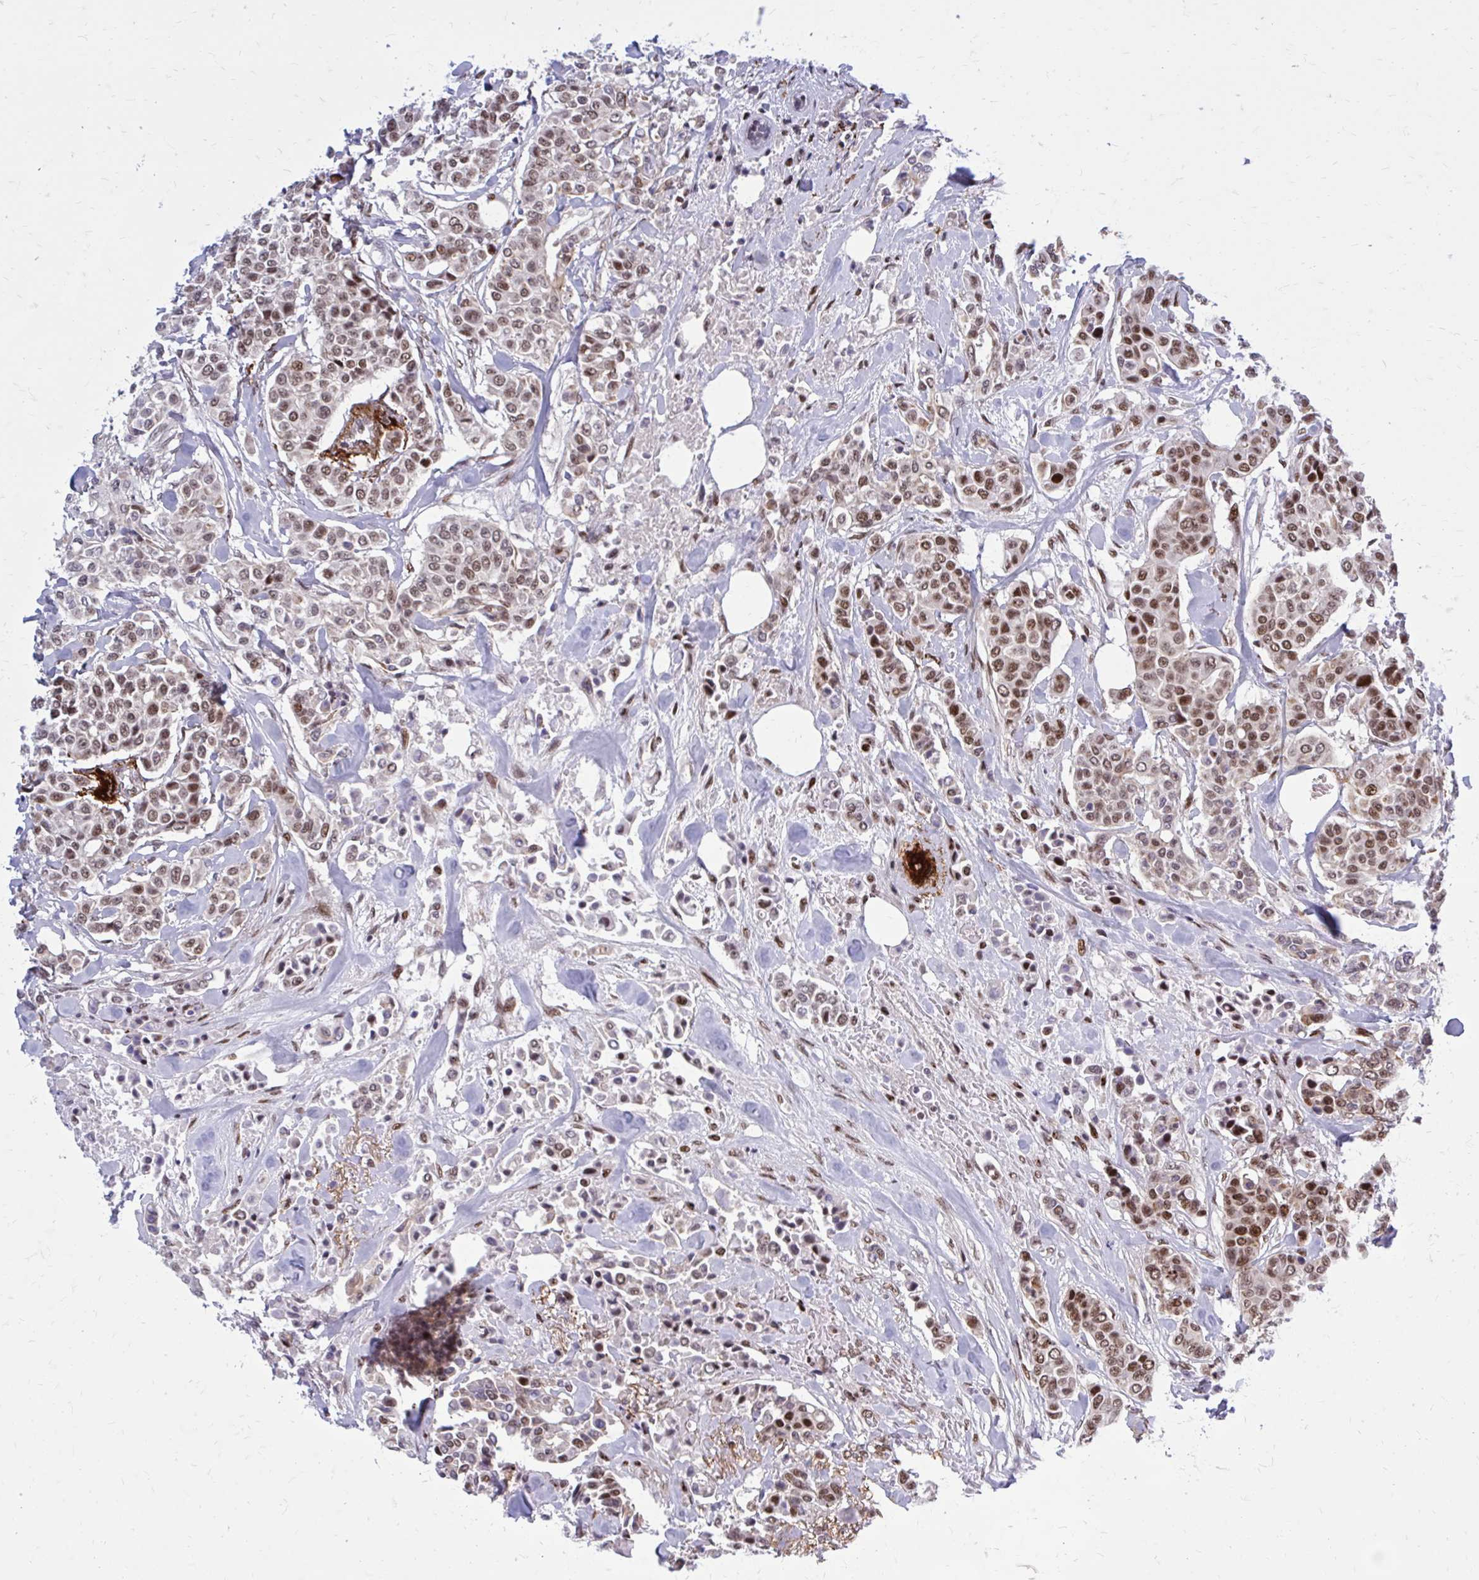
{"staining": {"intensity": "moderate", "quantity": ">75%", "location": "nuclear"}, "tissue": "breast cancer", "cell_type": "Tumor cells", "image_type": "cancer", "snomed": [{"axis": "morphology", "description": "Lobular carcinoma"}, {"axis": "topography", "description": "Breast"}], "caption": "A medium amount of moderate nuclear expression is present in approximately >75% of tumor cells in breast lobular carcinoma tissue.", "gene": "PSME4", "patient": {"sex": "female", "age": 51}}